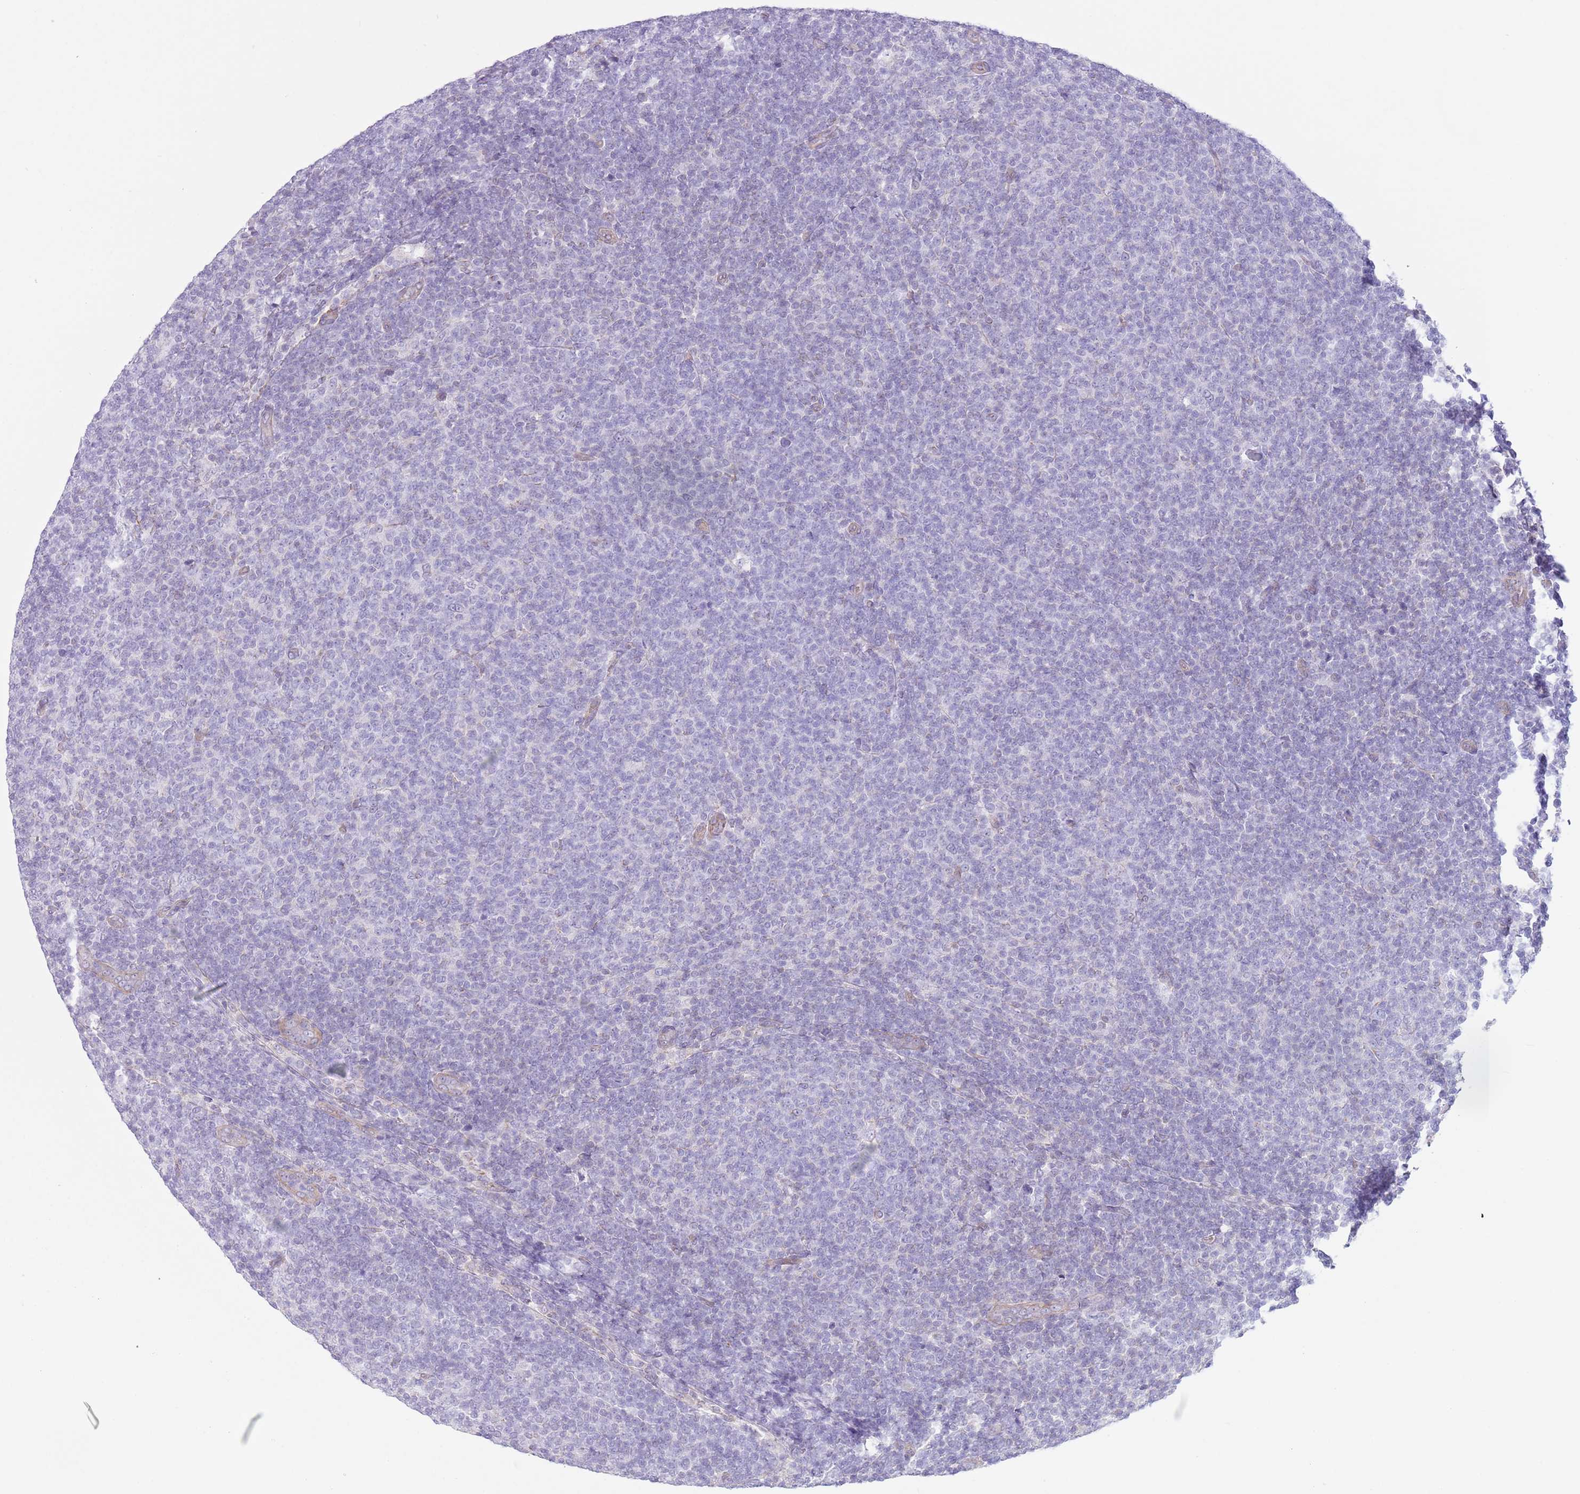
{"staining": {"intensity": "negative", "quantity": "none", "location": "none"}, "tissue": "lymphoma", "cell_type": "Tumor cells", "image_type": "cancer", "snomed": [{"axis": "morphology", "description": "Malignant lymphoma, non-Hodgkin's type, Low grade"}, {"axis": "topography", "description": "Lymph node"}], "caption": "This is an immunohistochemistry (IHC) image of human lymphoma. There is no staining in tumor cells.", "gene": "RBP3", "patient": {"sex": "male", "age": 66}}